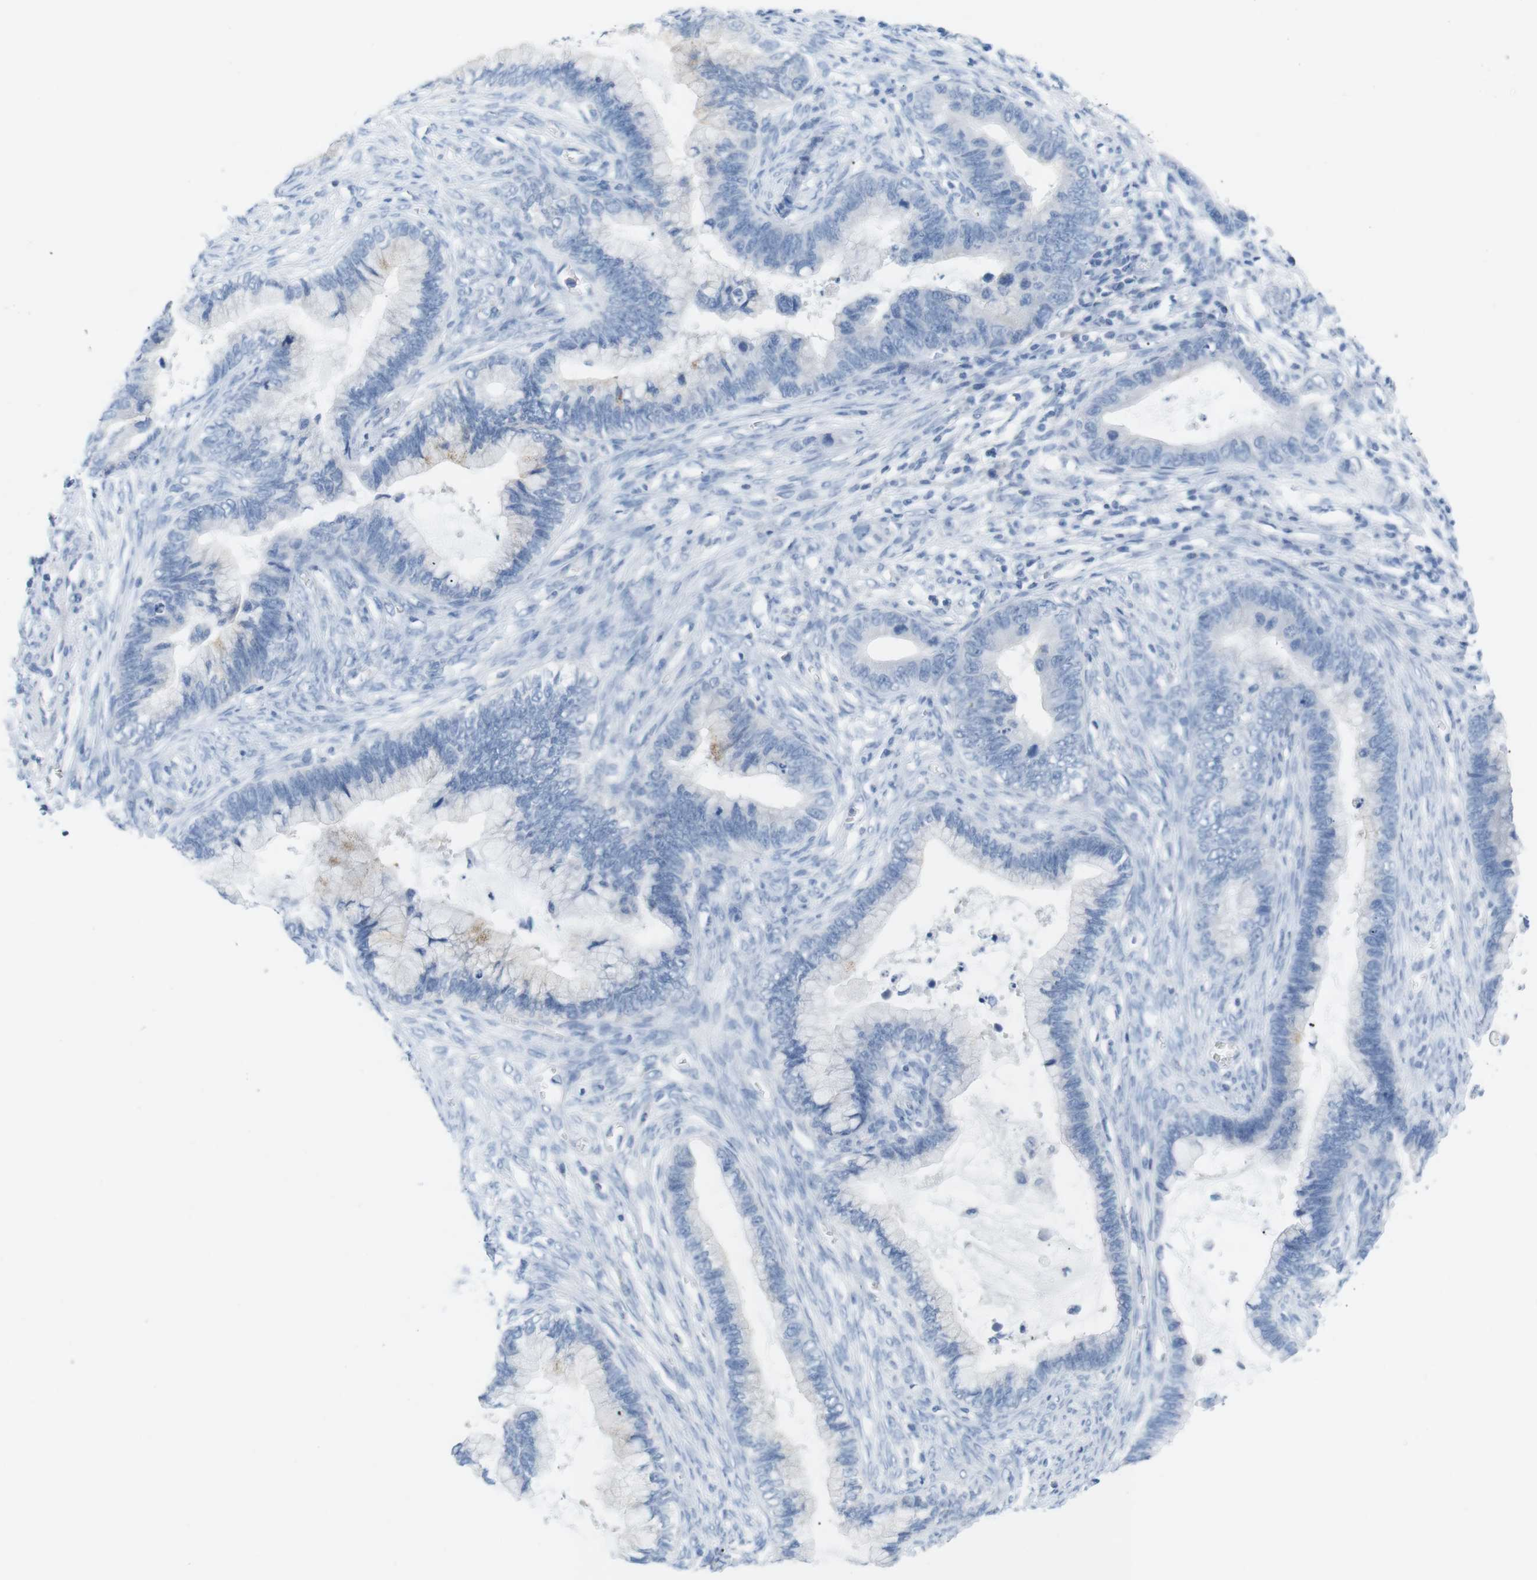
{"staining": {"intensity": "negative", "quantity": "none", "location": "none"}, "tissue": "cervical cancer", "cell_type": "Tumor cells", "image_type": "cancer", "snomed": [{"axis": "morphology", "description": "Adenocarcinoma, NOS"}, {"axis": "topography", "description": "Cervix"}], "caption": "Protein analysis of cervical adenocarcinoma reveals no significant positivity in tumor cells. The staining is performed using DAB (3,3'-diaminobenzidine) brown chromogen with nuclei counter-stained in using hematoxylin.", "gene": "HBG2", "patient": {"sex": "female", "age": 44}}